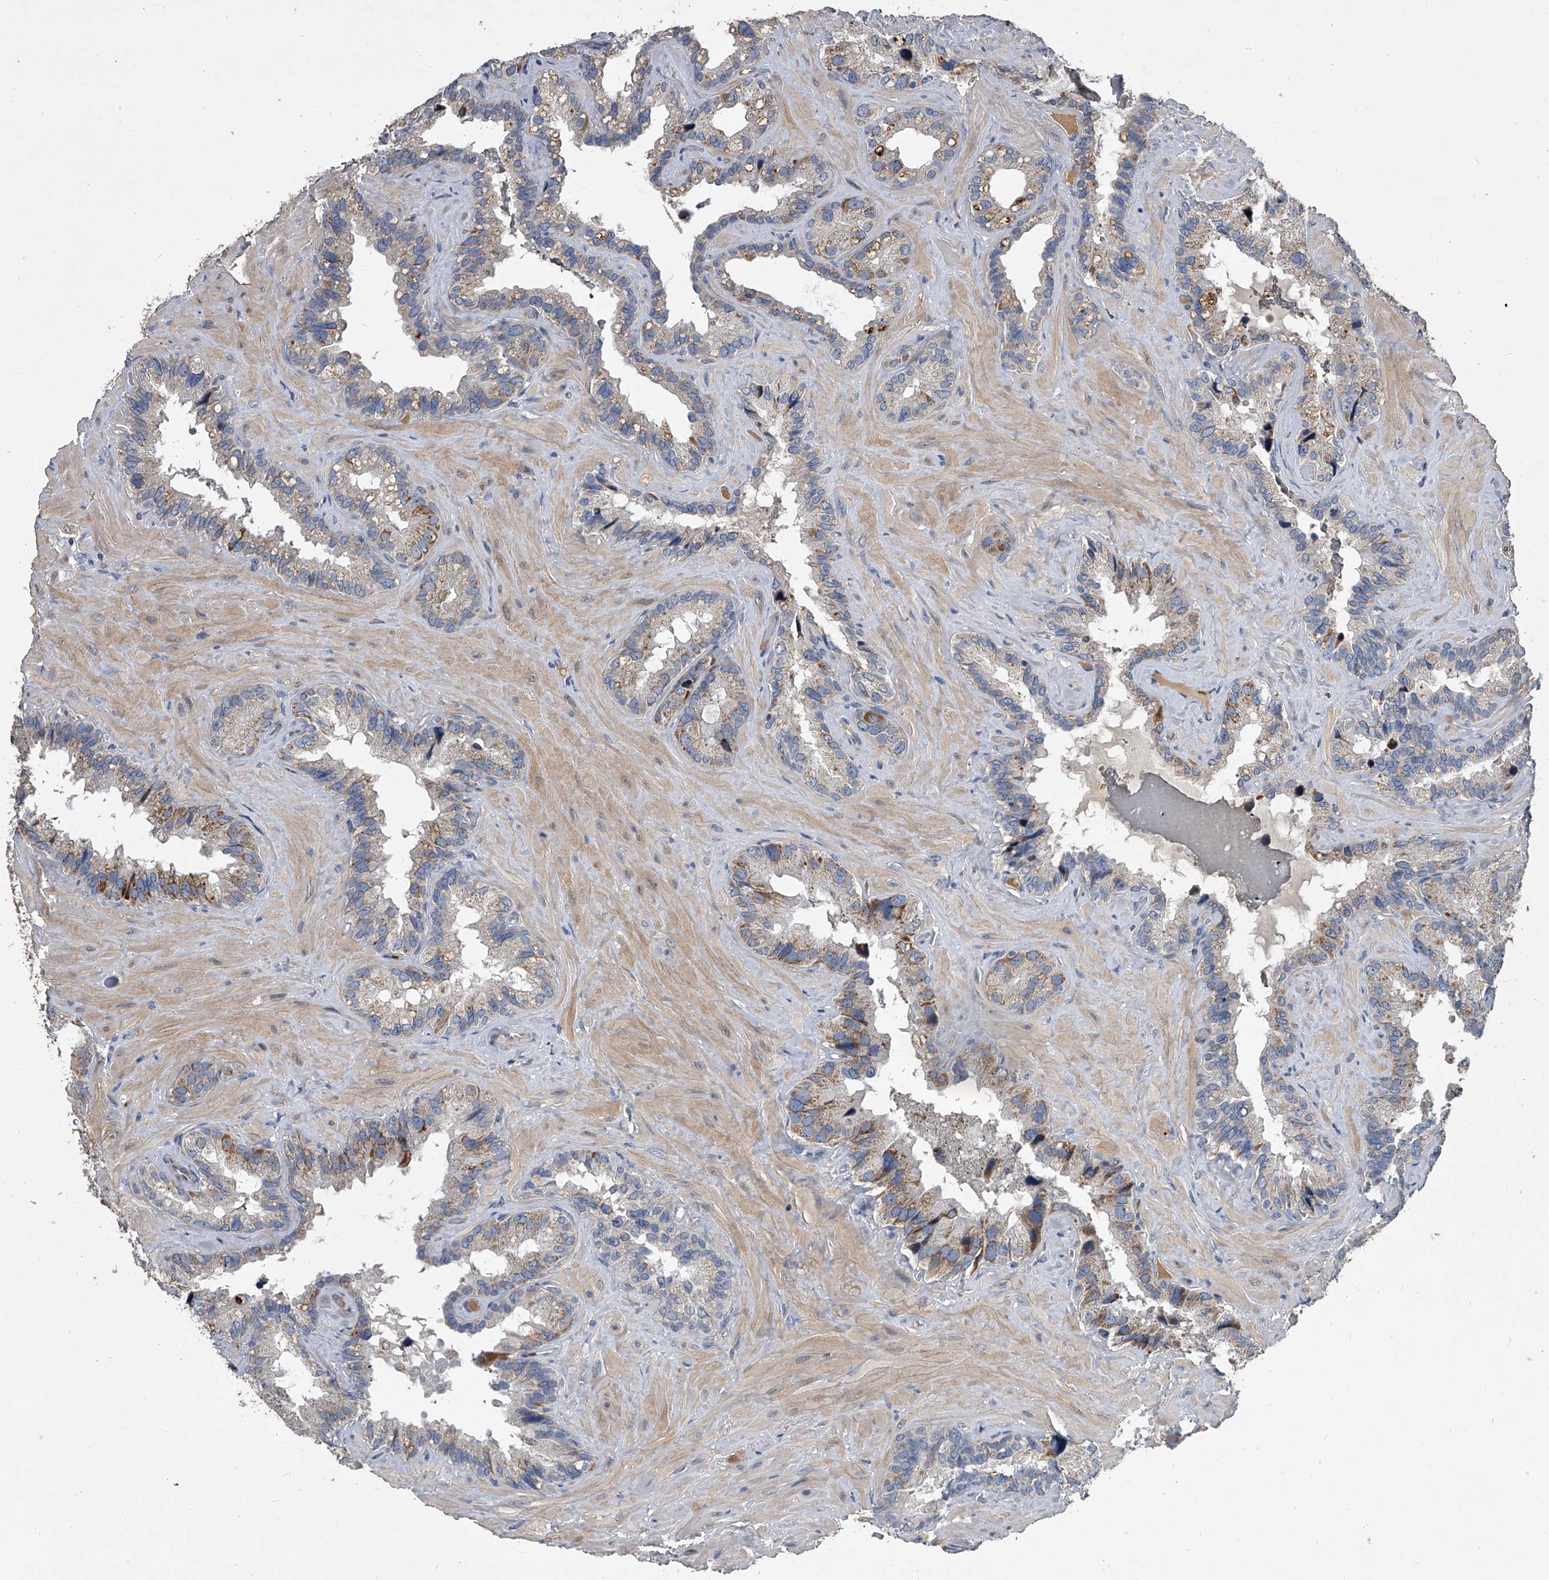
{"staining": {"intensity": "moderate", "quantity": "<25%", "location": "cytoplasmic/membranous"}, "tissue": "seminal vesicle", "cell_type": "Glandular cells", "image_type": "normal", "snomed": [{"axis": "morphology", "description": "Normal tissue, NOS"}, {"axis": "topography", "description": "Prostate"}, {"axis": "topography", "description": "Seminal veicle"}], "caption": "Seminal vesicle stained with DAB immunohistochemistry reveals low levels of moderate cytoplasmic/membranous staining in about <25% of glandular cells.", "gene": "NRP1", "patient": {"sex": "male", "age": 68}}